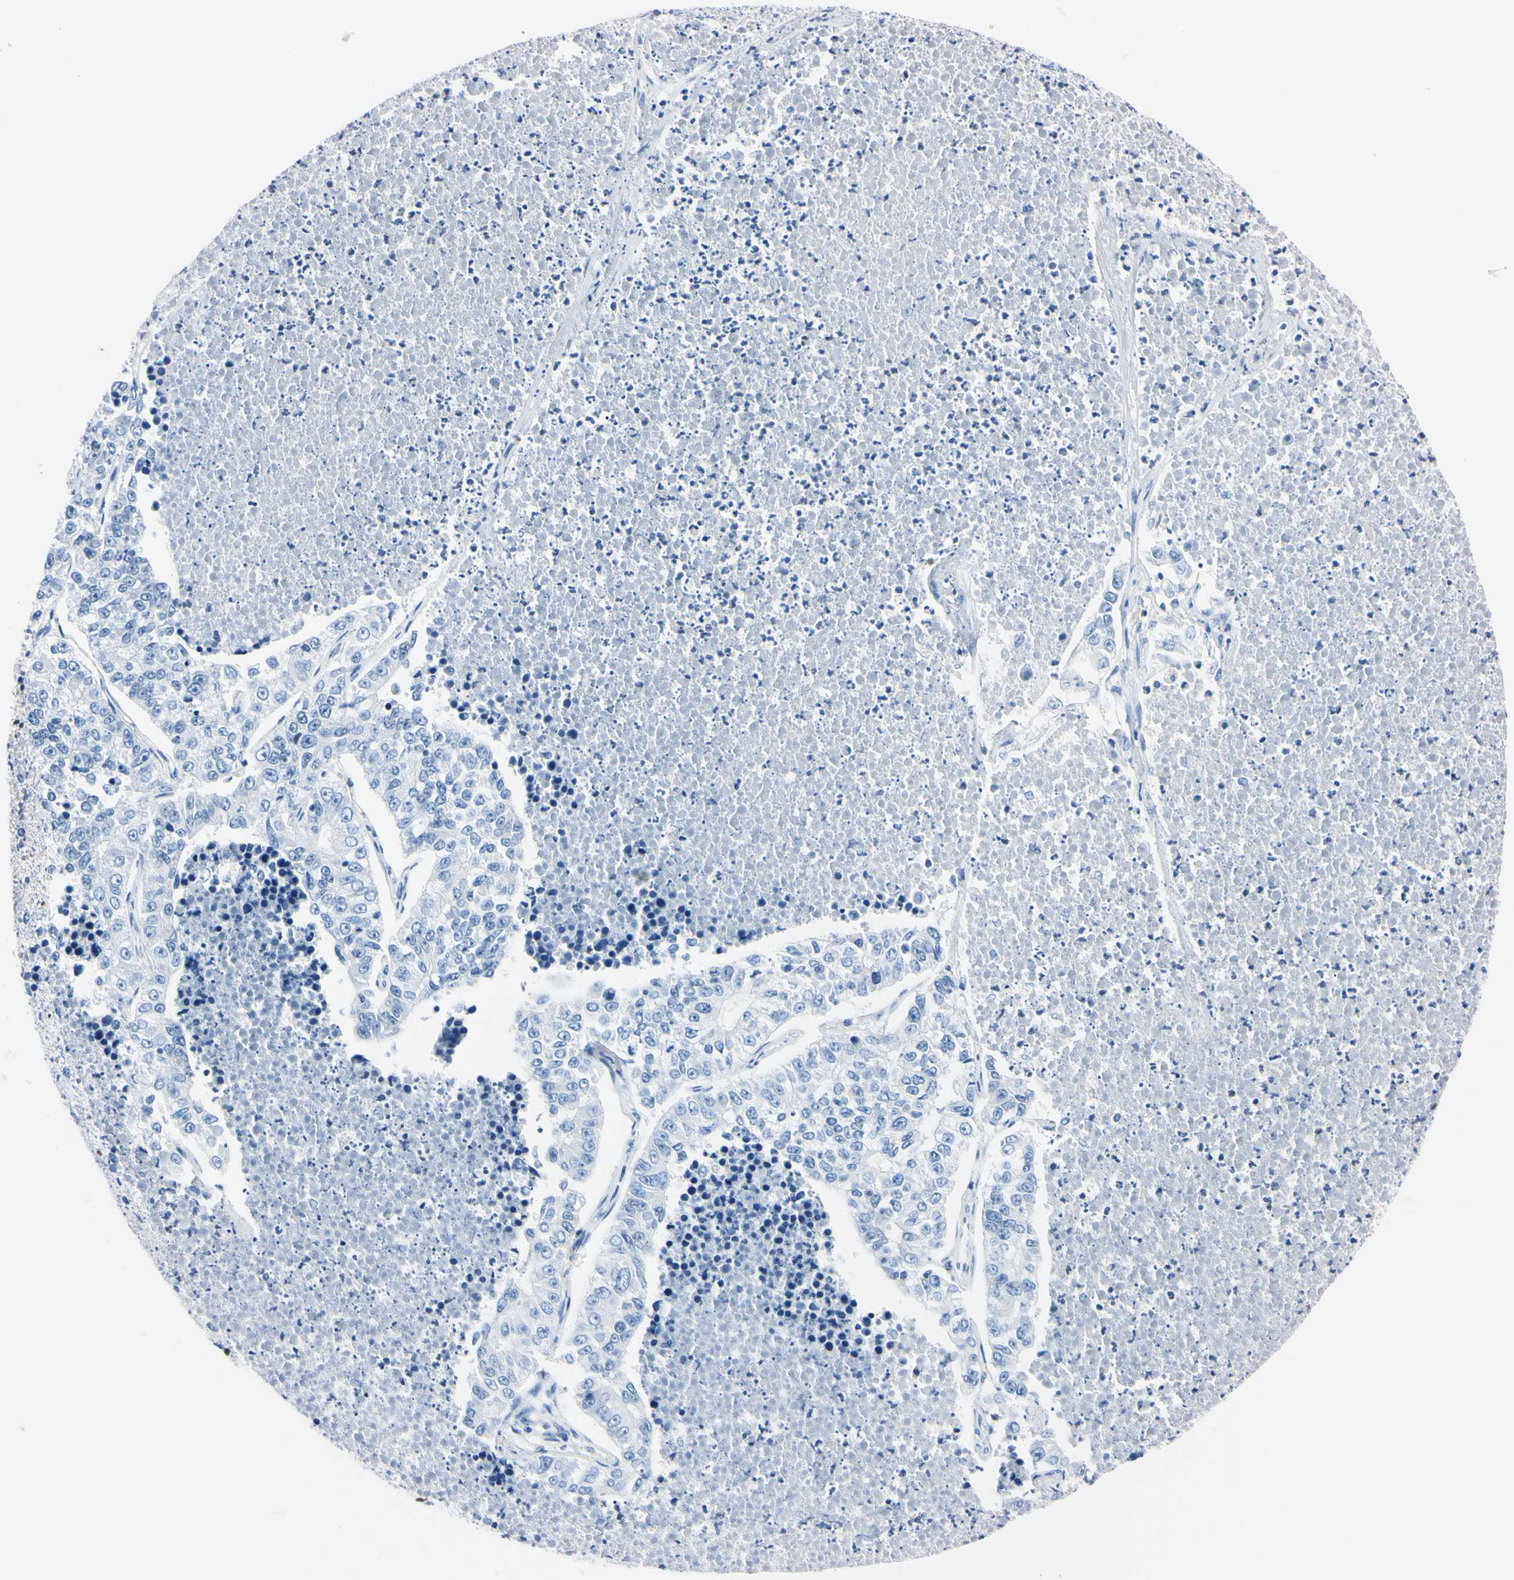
{"staining": {"intensity": "negative", "quantity": "none", "location": "none"}, "tissue": "lung cancer", "cell_type": "Tumor cells", "image_type": "cancer", "snomed": [{"axis": "morphology", "description": "Adenocarcinoma, NOS"}, {"axis": "topography", "description": "Lung"}], "caption": "This is a image of immunohistochemistry (IHC) staining of lung cancer, which shows no staining in tumor cells.", "gene": "NCF4", "patient": {"sex": "male", "age": 49}}